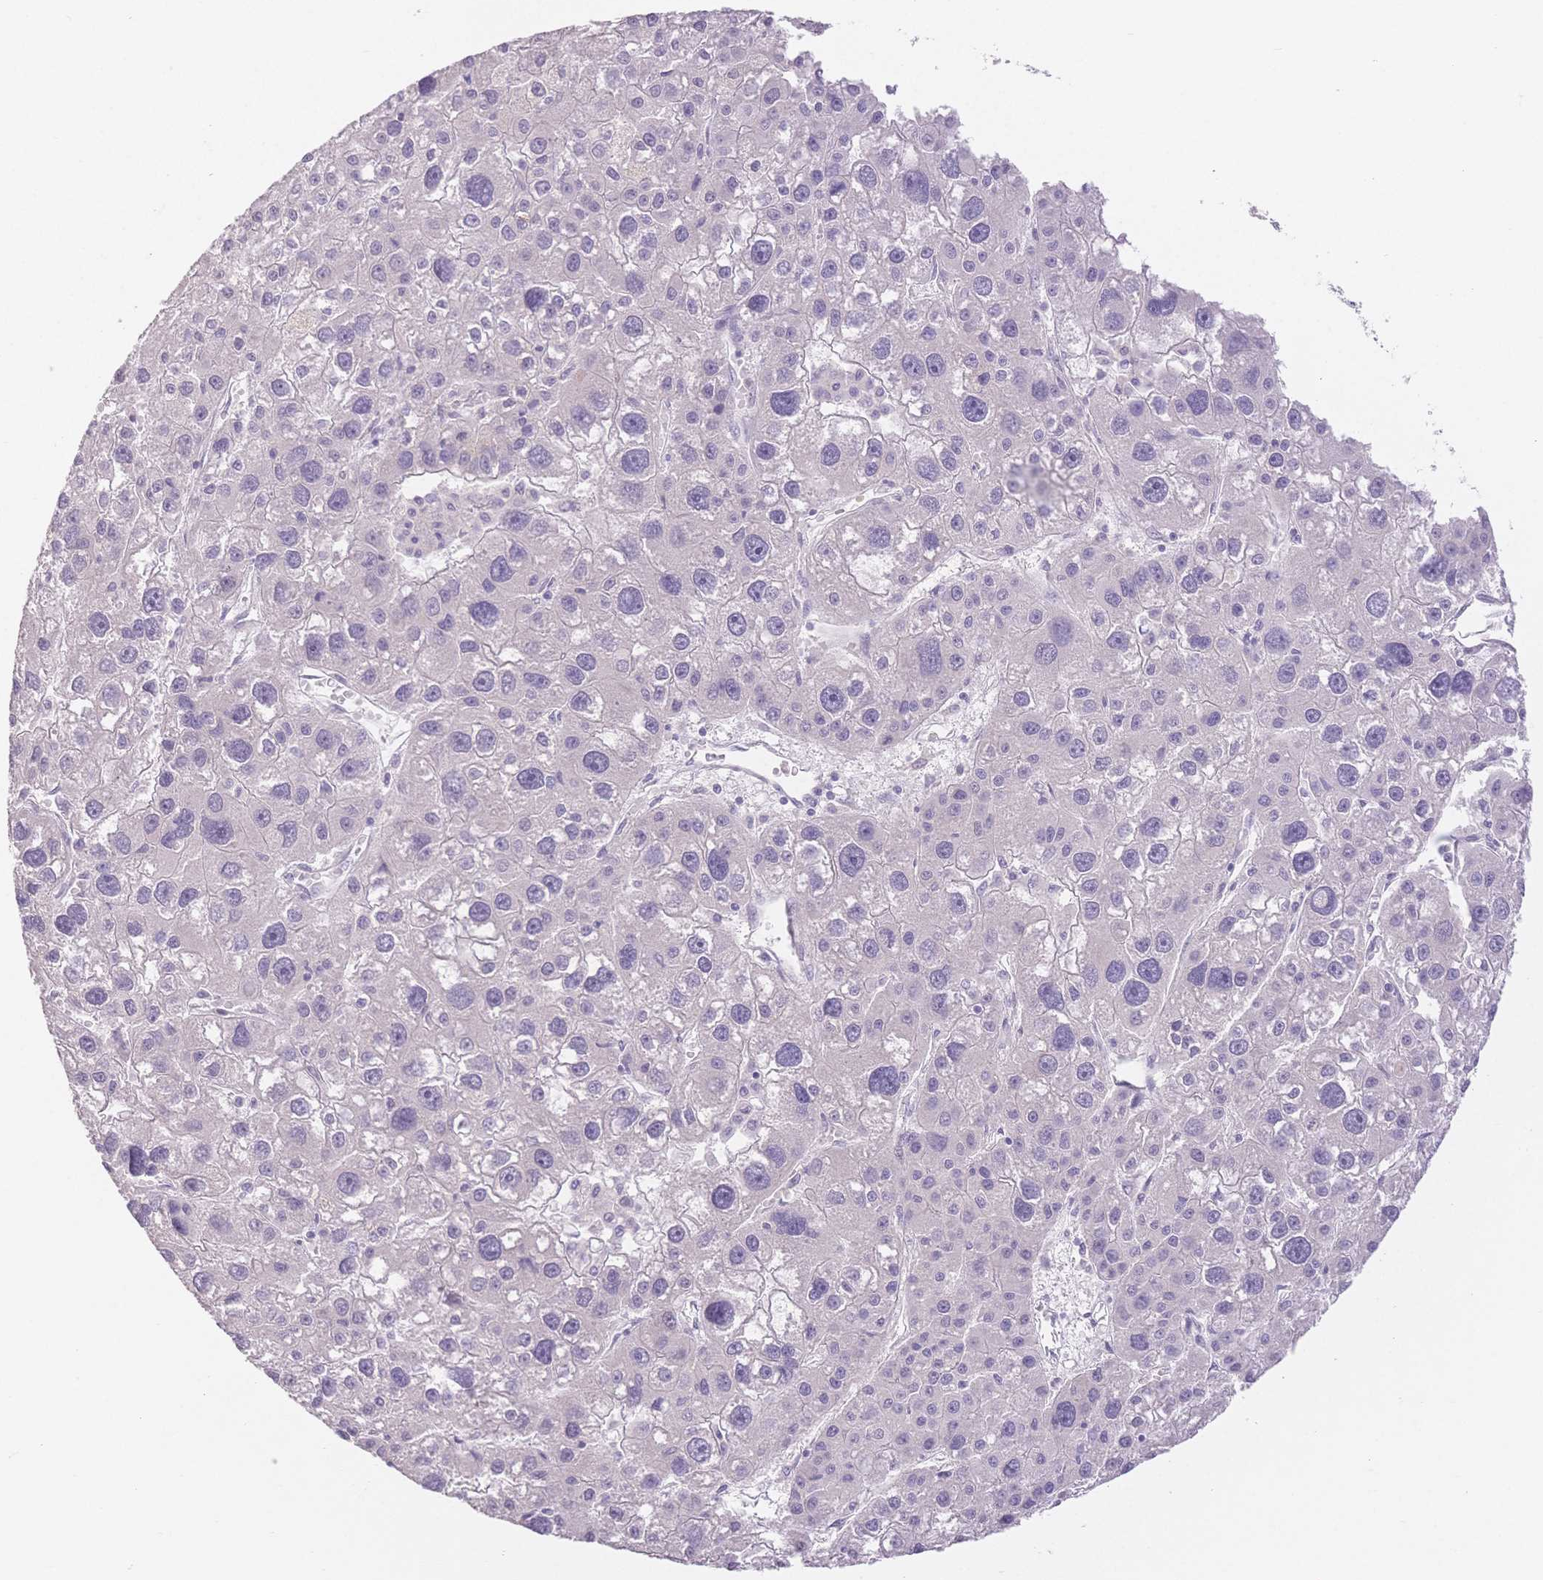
{"staining": {"intensity": "negative", "quantity": "none", "location": "none"}, "tissue": "liver cancer", "cell_type": "Tumor cells", "image_type": "cancer", "snomed": [{"axis": "morphology", "description": "Carcinoma, Hepatocellular, NOS"}, {"axis": "topography", "description": "Liver"}], "caption": "DAB immunohistochemical staining of human liver hepatocellular carcinoma demonstrates no significant expression in tumor cells.", "gene": "SUV39H2", "patient": {"sex": "male", "age": 73}}